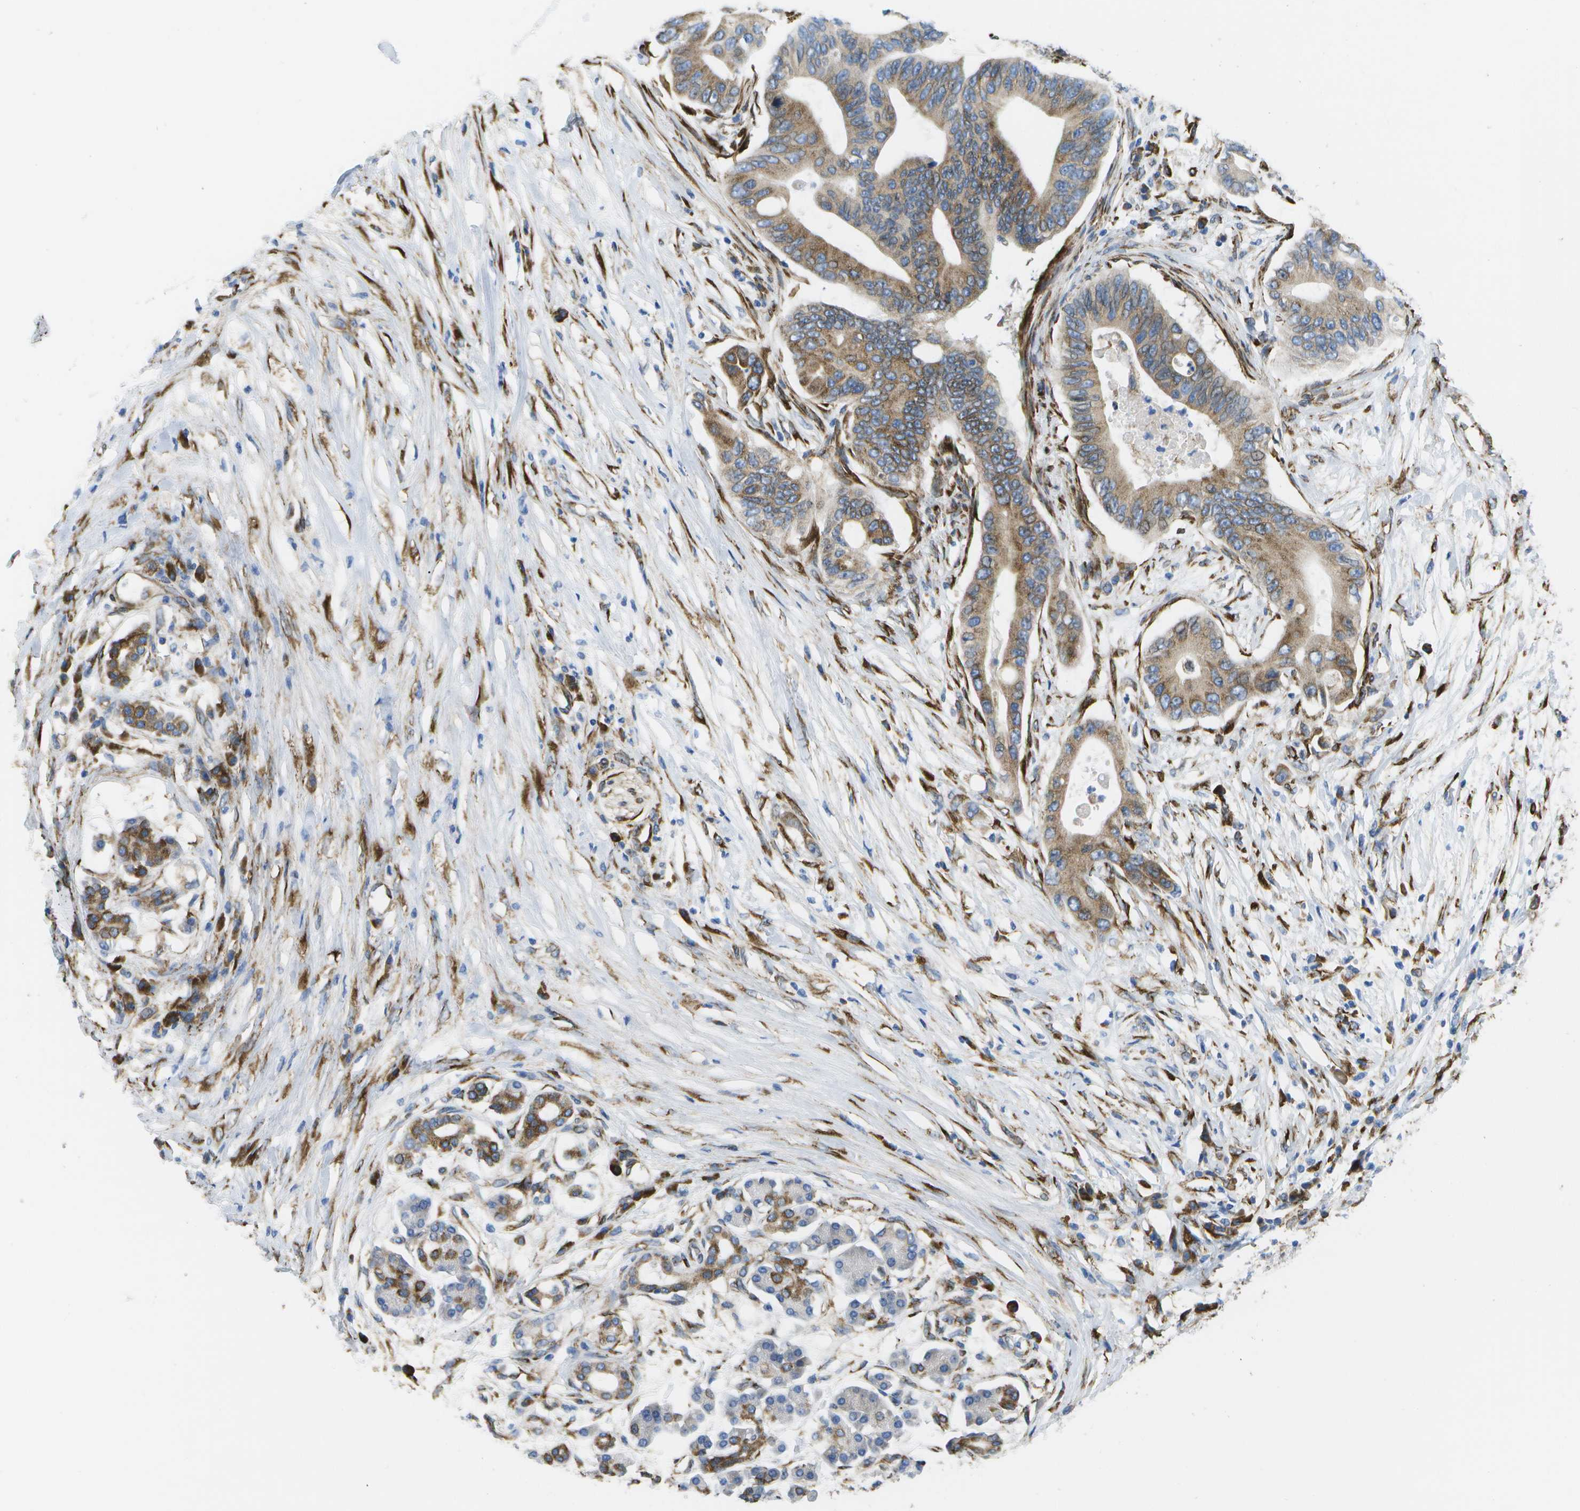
{"staining": {"intensity": "moderate", "quantity": ">75%", "location": "cytoplasmic/membranous"}, "tissue": "pancreatic cancer", "cell_type": "Tumor cells", "image_type": "cancer", "snomed": [{"axis": "morphology", "description": "Adenocarcinoma, NOS"}, {"axis": "topography", "description": "Pancreas"}], "caption": "This micrograph exhibits pancreatic adenocarcinoma stained with IHC to label a protein in brown. The cytoplasmic/membranous of tumor cells show moderate positivity for the protein. Nuclei are counter-stained blue.", "gene": "ZDHHC17", "patient": {"sex": "male", "age": 77}}